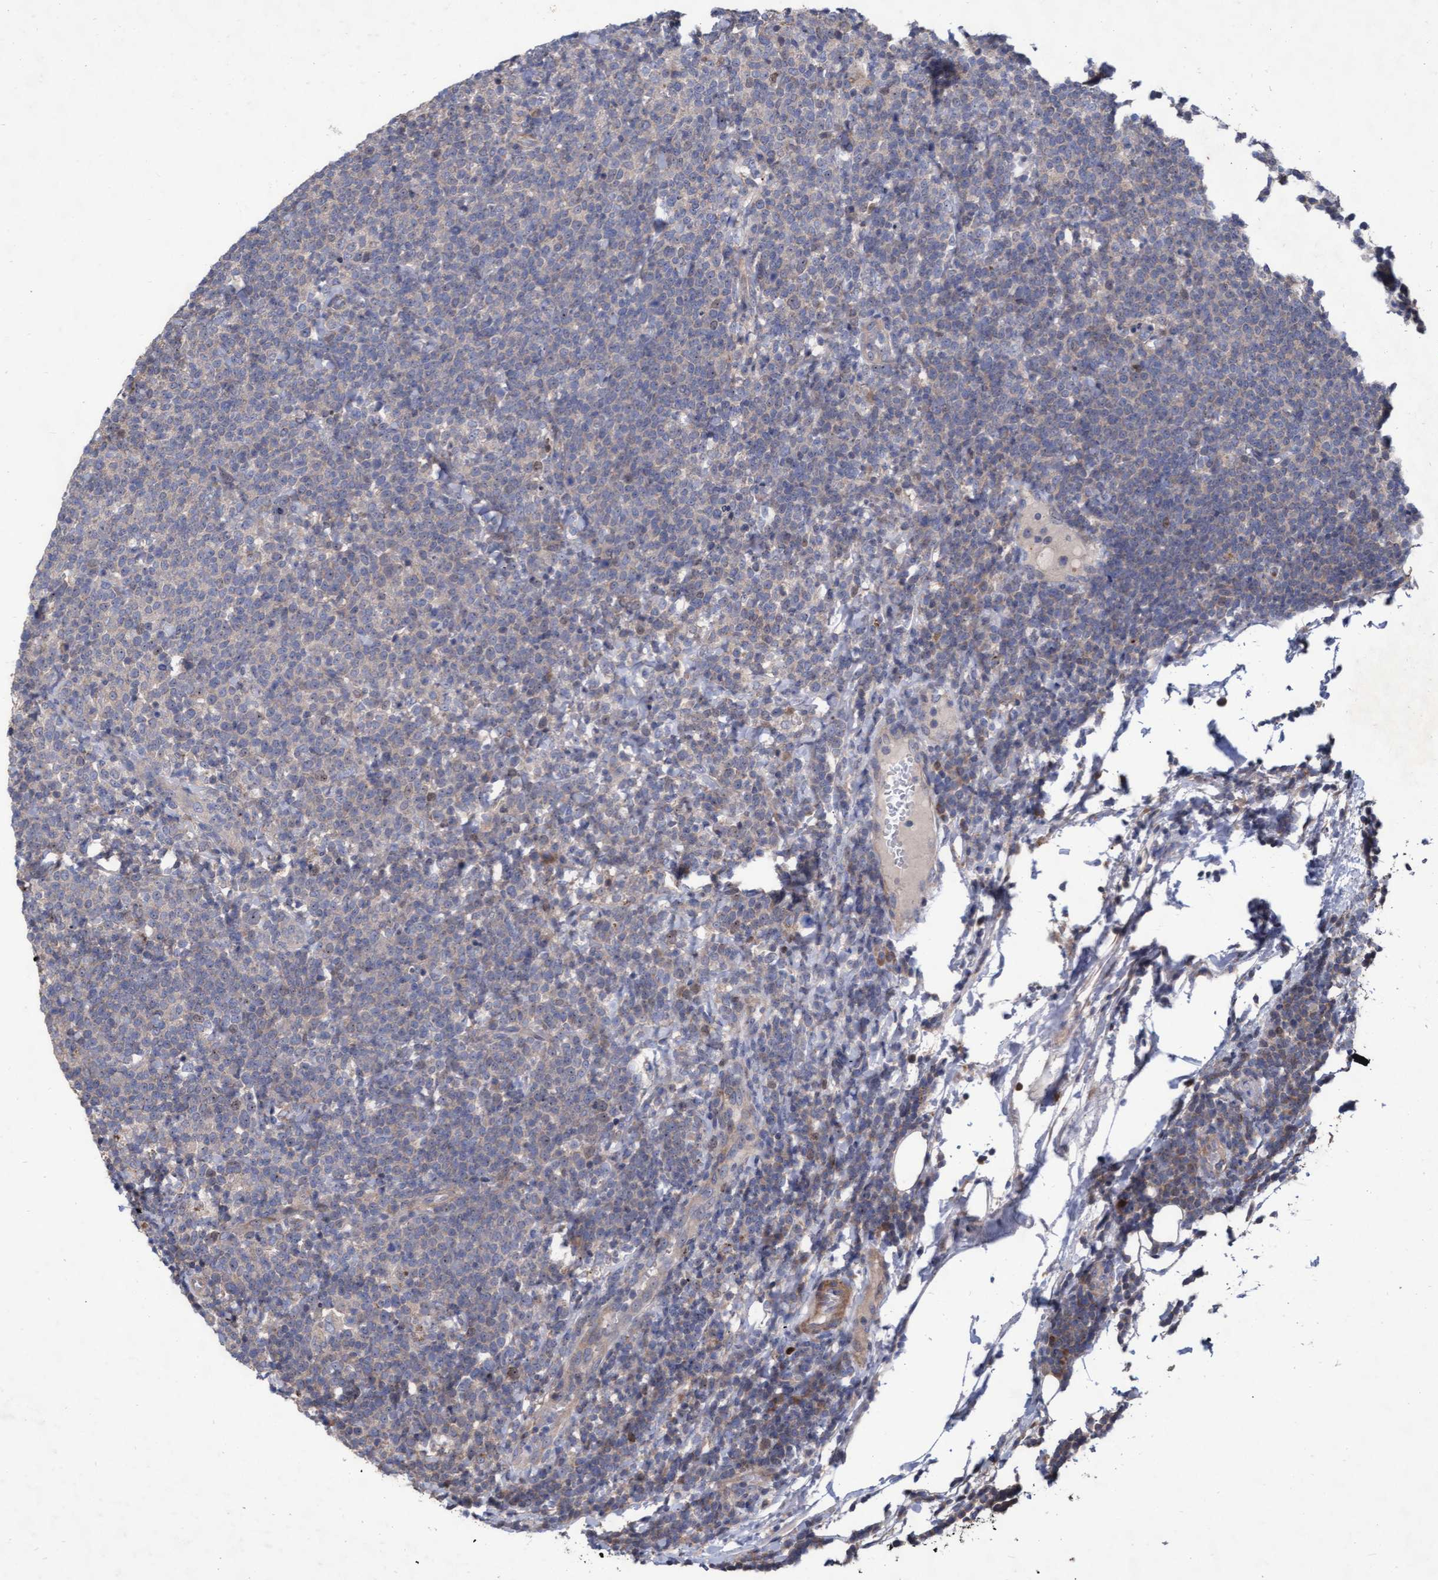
{"staining": {"intensity": "negative", "quantity": "none", "location": "none"}, "tissue": "lymphoma", "cell_type": "Tumor cells", "image_type": "cancer", "snomed": [{"axis": "morphology", "description": "Malignant lymphoma, non-Hodgkin's type, High grade"}, {"axis": "topography", "description": "Lymph node"}], "caption": "Protein analysis of high-grade malignant lymphoma, non-Hodgkin's type exhibits no significant staining in tumor cells.", "gene": "ABCF2", "patient": {"sex": "male", "age": 61}}